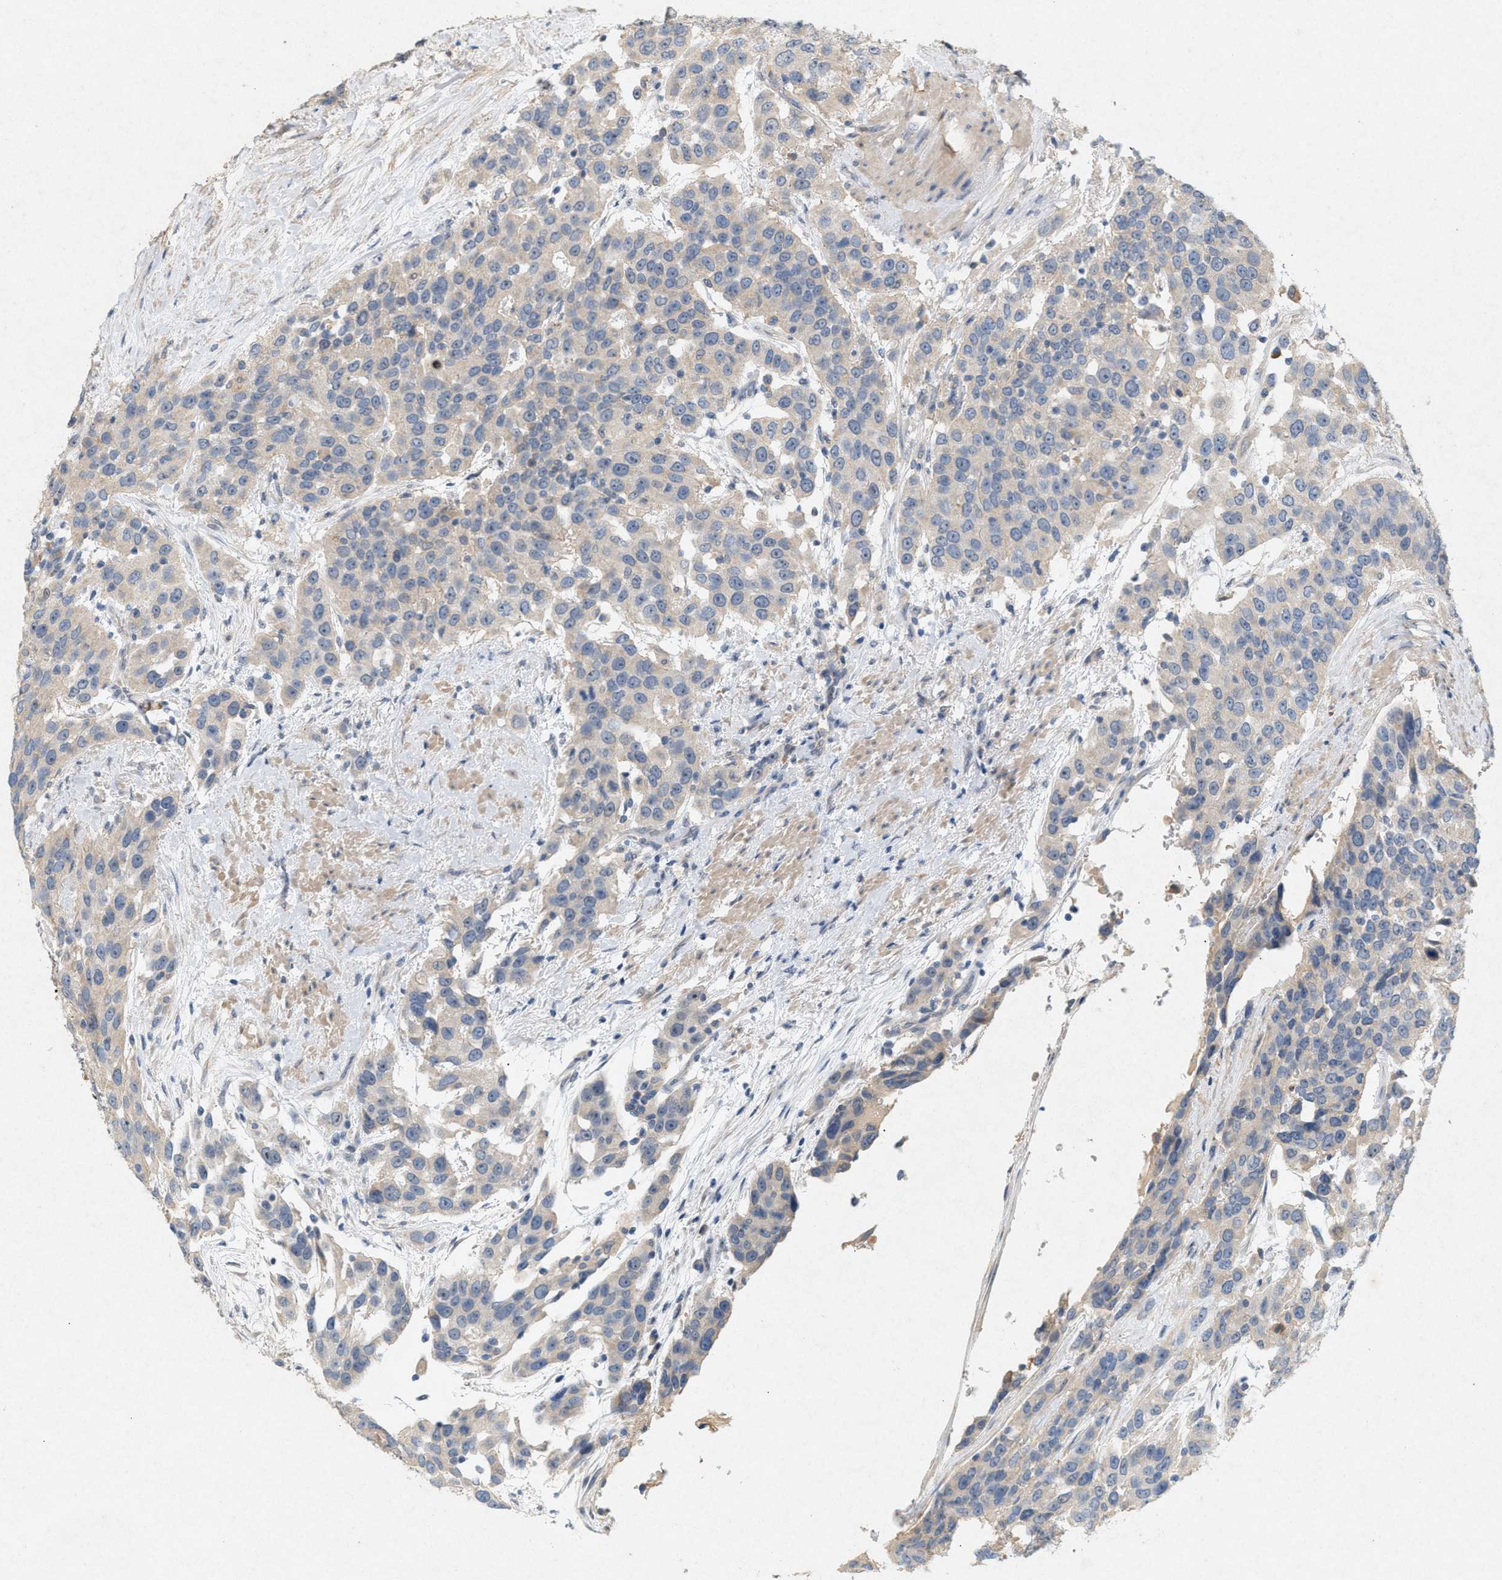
{"staining": {"intensity": "negative", "quantity": "none", "location": "none"}, "tissue": "urothelial cancer", "cell_type": "Tumor cells", "image_type": "cancer", "snomed": [{"axis": "morphology", "description": "Urothelial carcinoma, High grade"}, {"axis": "topography", "description": "Urinary bladder"}], "caption": "IHC image of urothelial cancer stained for a protein (brown), which exhibits no staining in tumor cells. (DAB (3,3'-diaminobenzidine) immunohistochemistry, high magnification).", "gene": "DCAF7", "patient": {"sex": "female", "age": 80}}